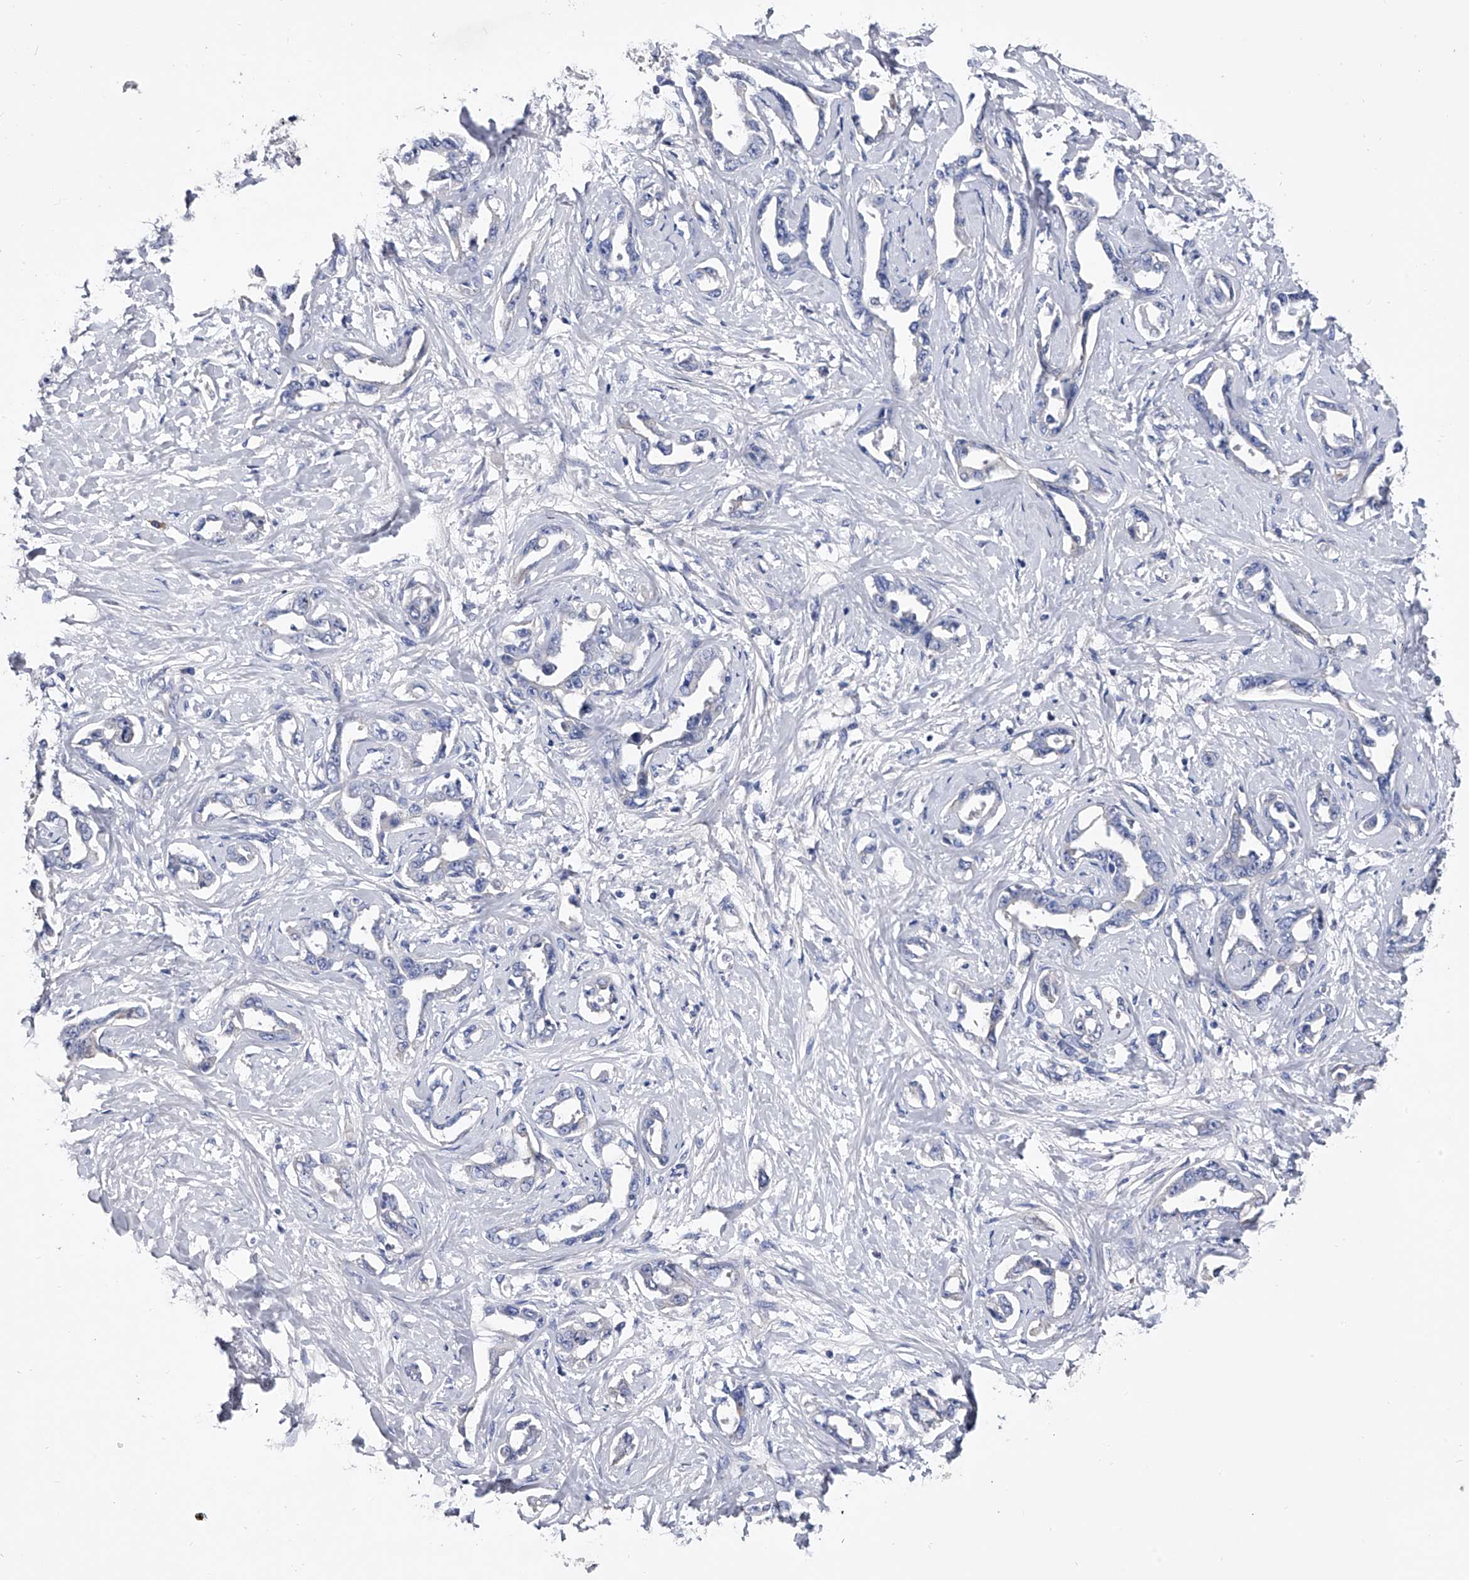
{"staining": {"intensity": "negative", "quantity": "none", "location": "none"}, "tissue": "liver cancer", "cell_type": "Tumor cells", "image_type": "cancer", "snomed": [{"axis": "morphology", "description": "Cholangiocarcinoma"}, {"axis": "topography", "description": "Liver"}], "caption": "Liver cholangiocarcinoma was stained to show a protein in brown. There is no significant expression in tumor cells.", "gene": "EFCAB7", "patient": {"sex": "male", "age": 59}}